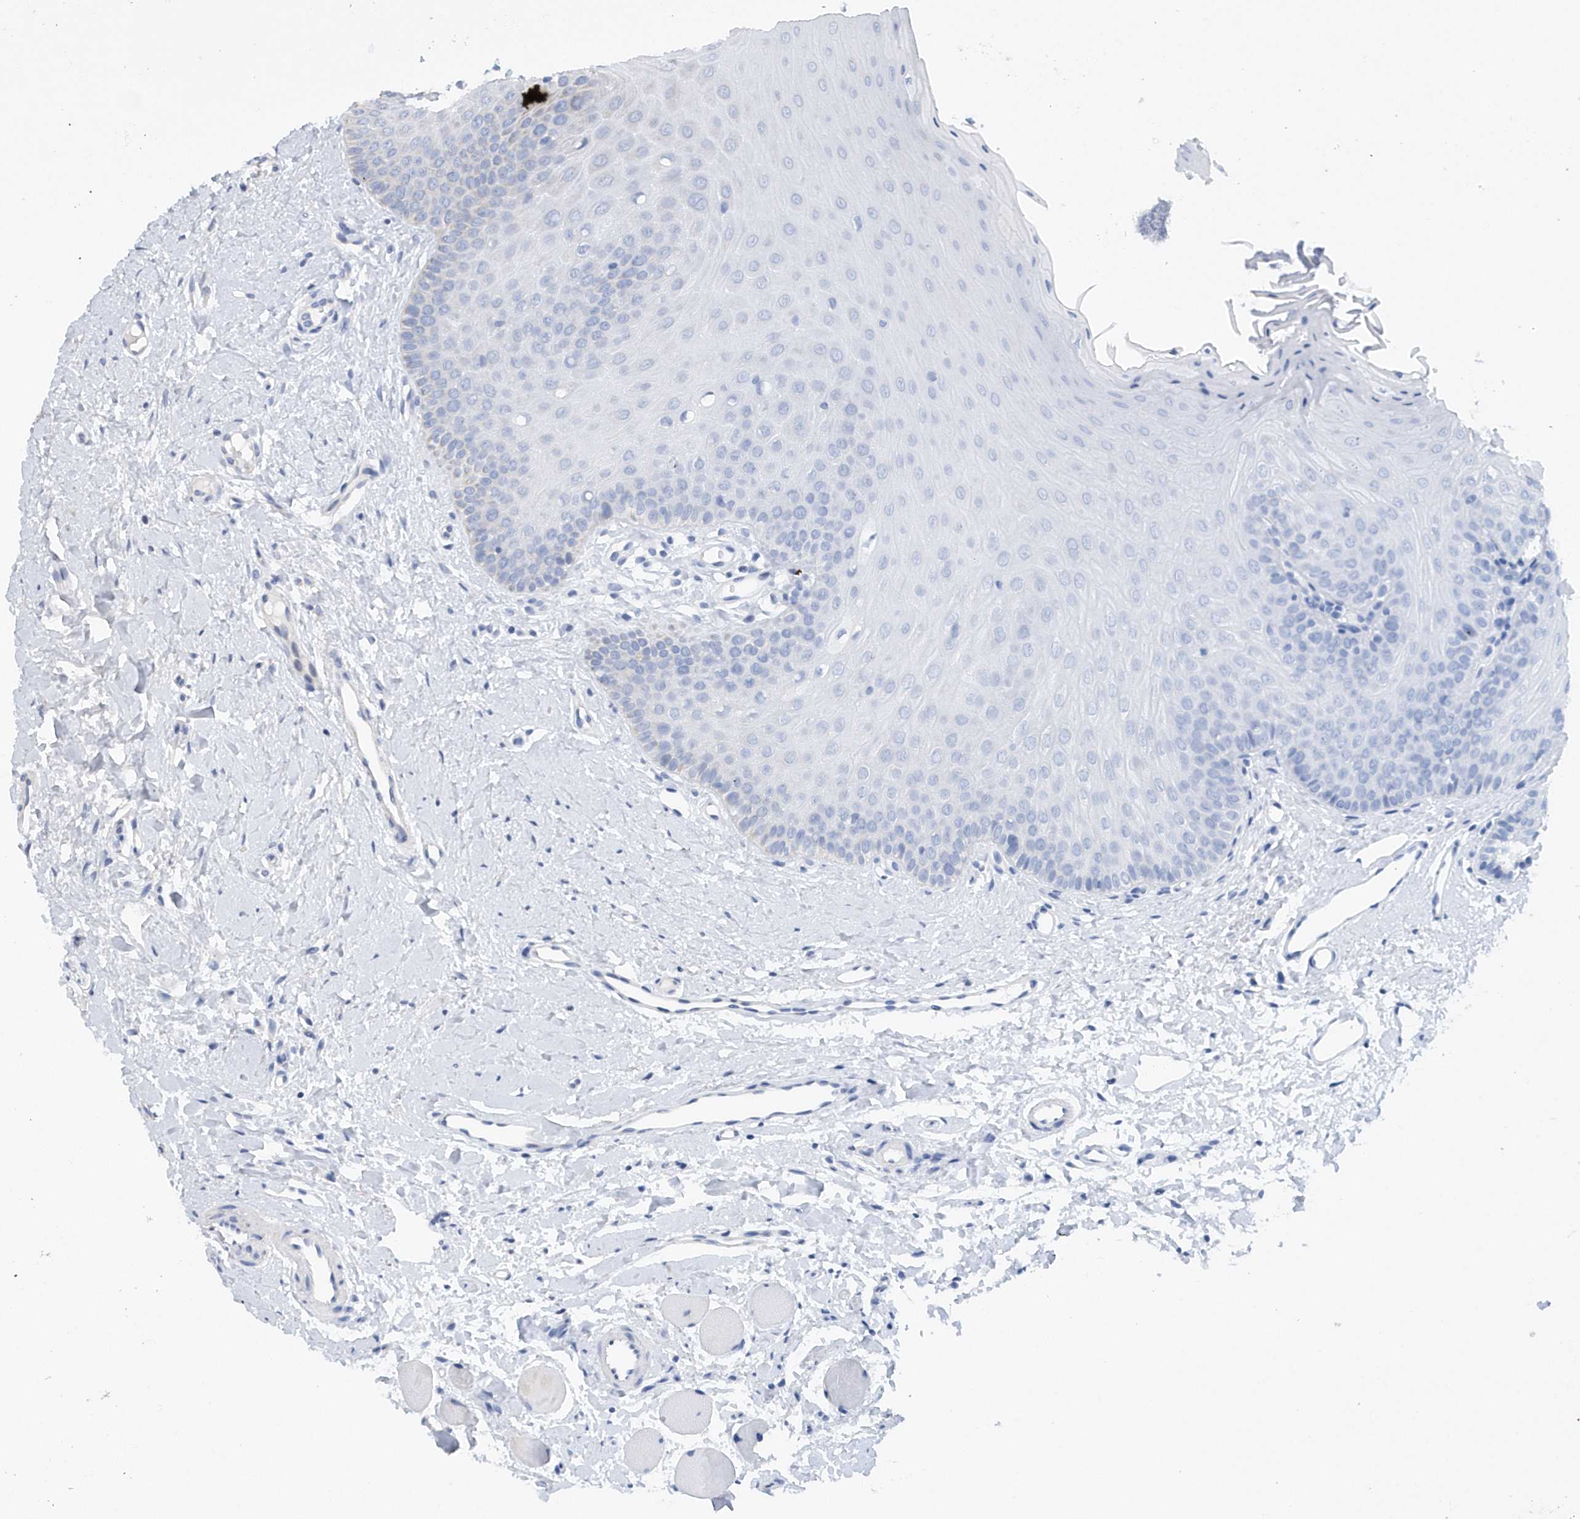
{"staining": {"intensity": "moderate", "quantity": "<25%", "location": "cytoplasmic/membranous"}, "tissue": "oral mucosa", "cell_type": "Squamous epithelial cells", "image_type": "normal", "snomed": [{"axis": "morphology", "description": "Normal tissue, NOS"}, {"axis": "topography", "description": "Oral tissue"}], "caption": "Squamous epithelial cells demonstrate low levels of moderate cytoplasmic/membranous positivity in approximately <25% of cells in benign oral mucosa.", "gene": "VWA5B2", "patient": {"sex": "female", "age": 68}}